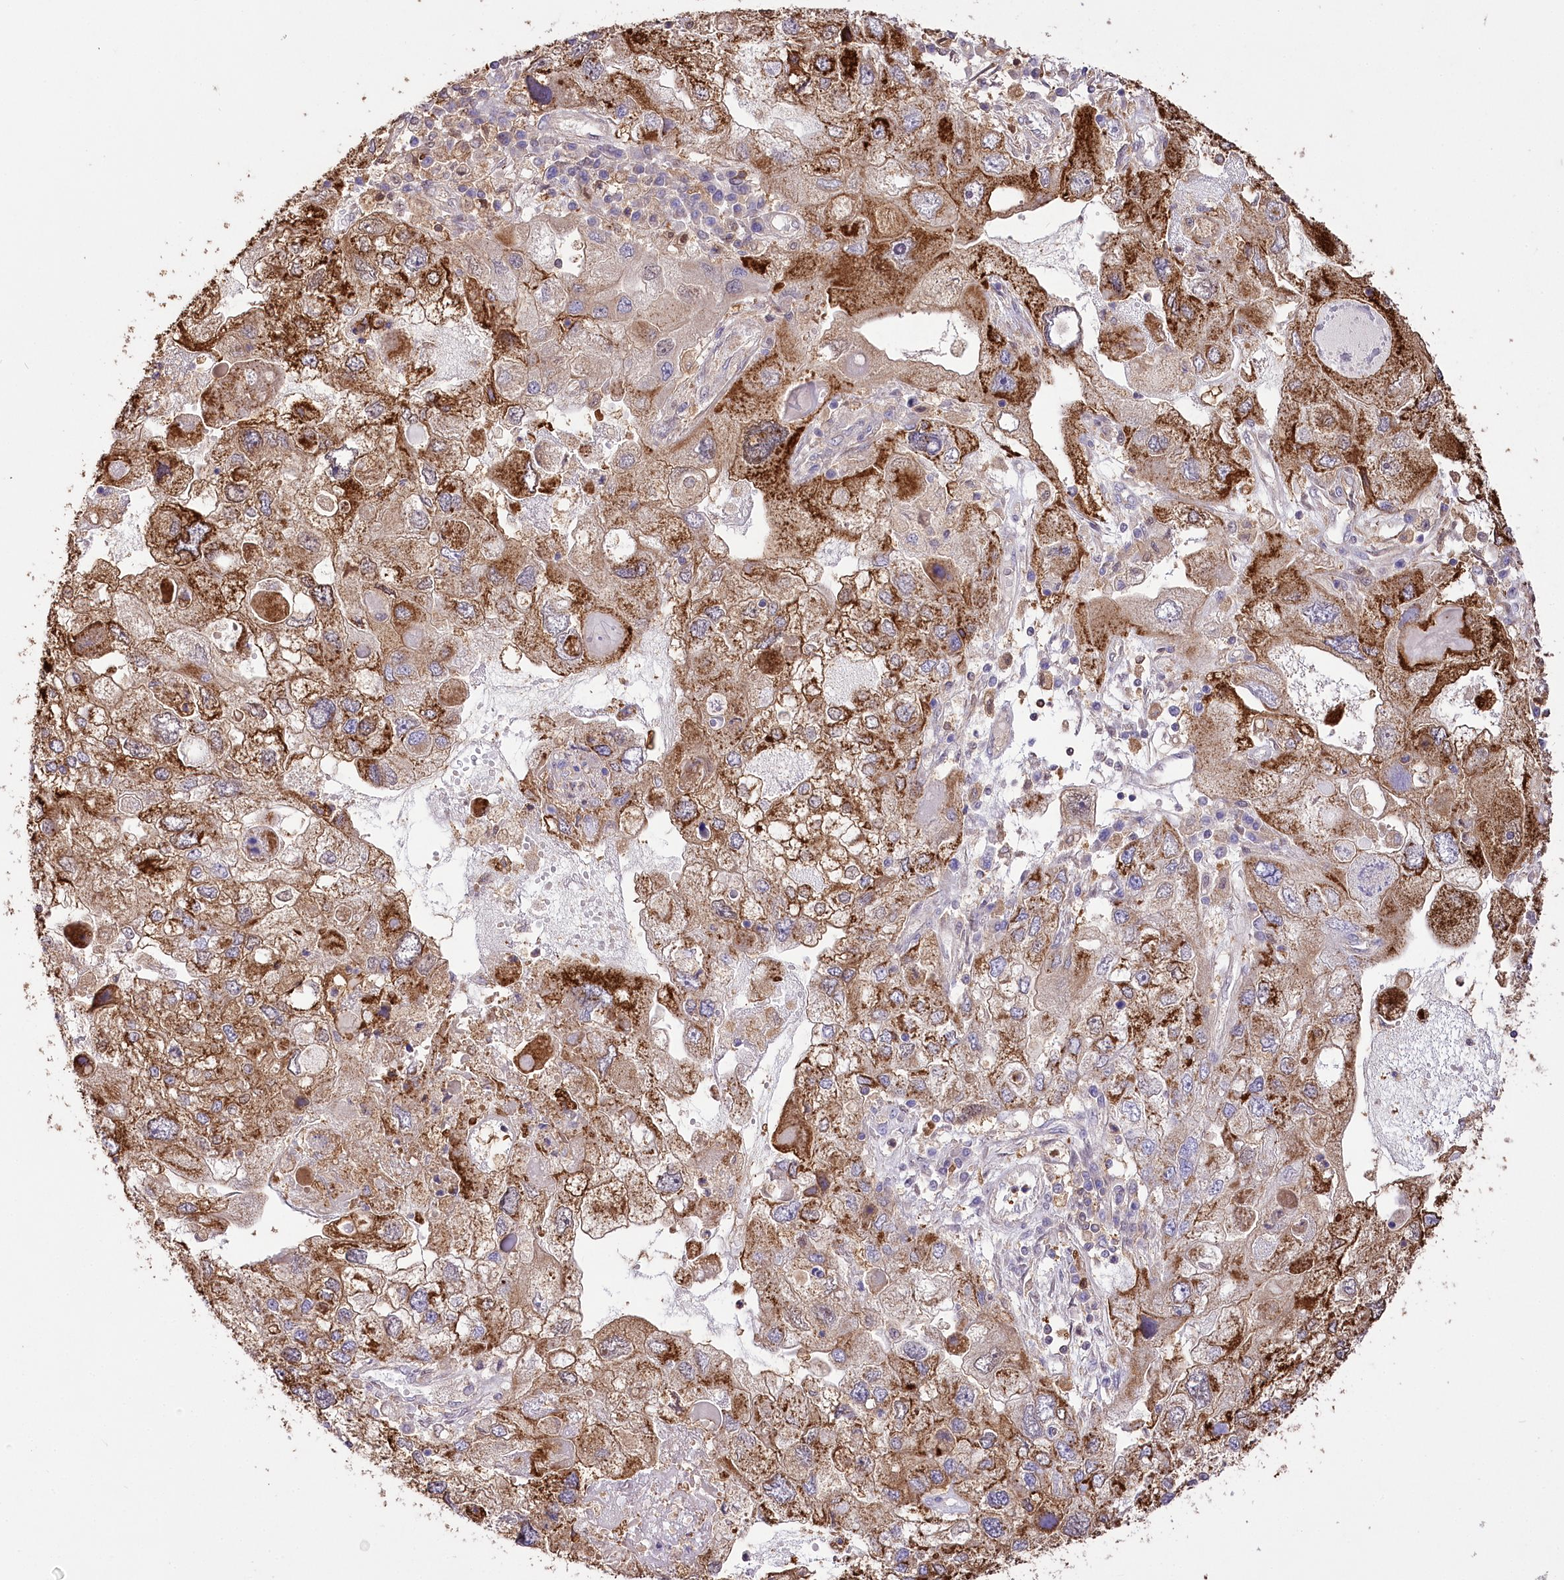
{"staining": {"intensity": "moderate", "quantity": ">75%", "location": "cytoplasmic/membranous"}, "tissue": "endometrial cancer", "cell_type": "Tumor cells", "image_type": "cancer", "snomed": [{"axis": "morphology", "description": "Adenocarcinoma, NOS"}, {"axis": "topography", "description": "Endometrium"}], "caption": "A high-resolution histopathology image shows immunohistochemistry staining of endometrial adenocarcinoma, which reveals moderate cytoplasmic/membranous staining in about >75% of tumor cells. Using DAB (3,3'-diaminobenzidine) (brown) and hematoxylin (blue) stains, captured at high magnification using brightfield microscopy.", "gene": "UGP2", "patient": {"sex": "female", "age": 49}}